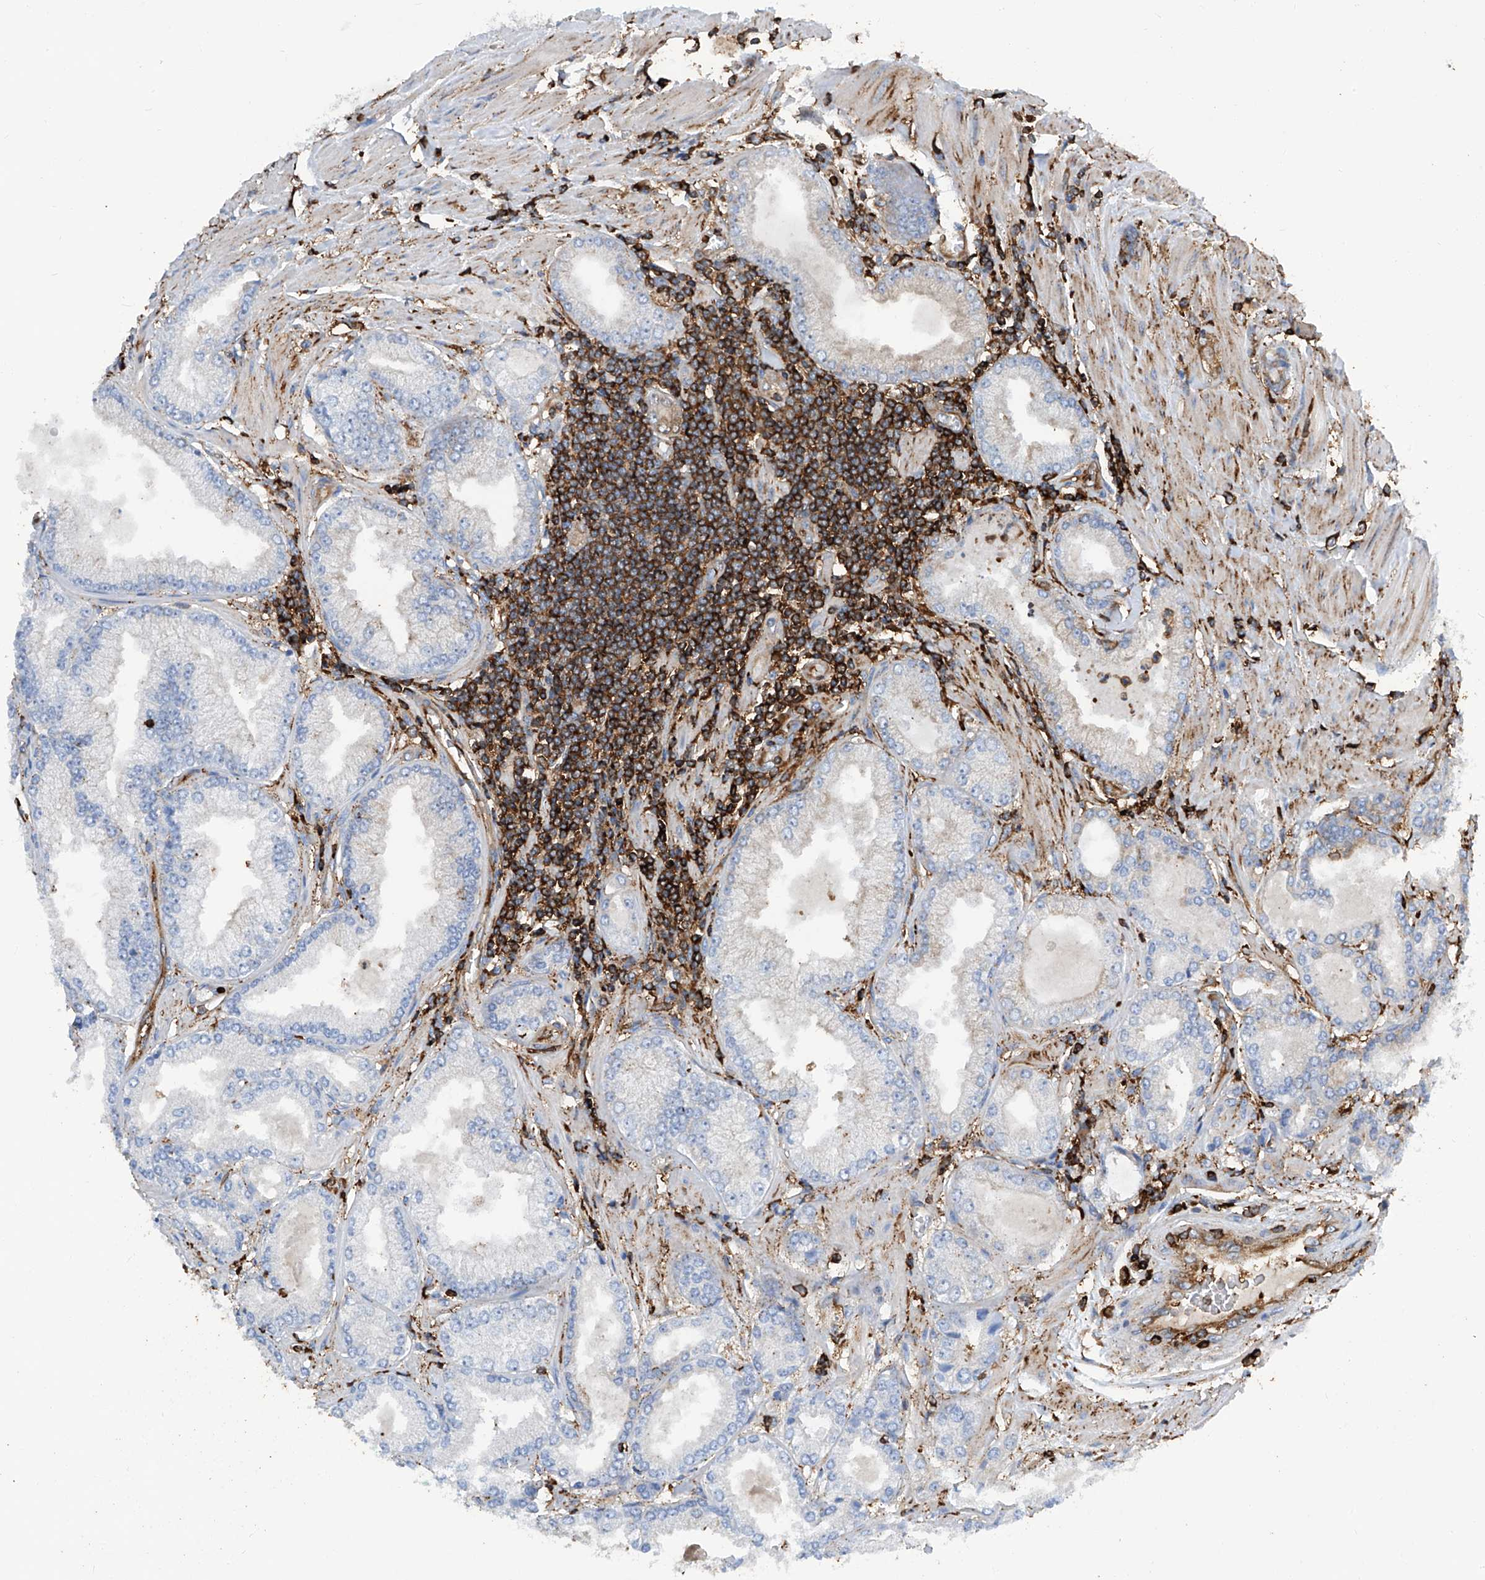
{"staining": {"intensity": "moderate", "quantity": "<25%", "location": "cytoplasmic/membranous"}, "tissue": "prostate cancer", "cell_type": "Tumor cells", "image_type": "cancer", "snomed": [{"axis": "morphology", "description": "Adenocarcinoma, Low grade"}, {"axis": "topography", "description": "Prostate"}], "caption": "Human prostate low-grade adenocarcinoma stained with a protein marker reveals moderate staining in tumor cells.", "gene": "ZNF484", "patient": {"sex": "male", "age": 62}}